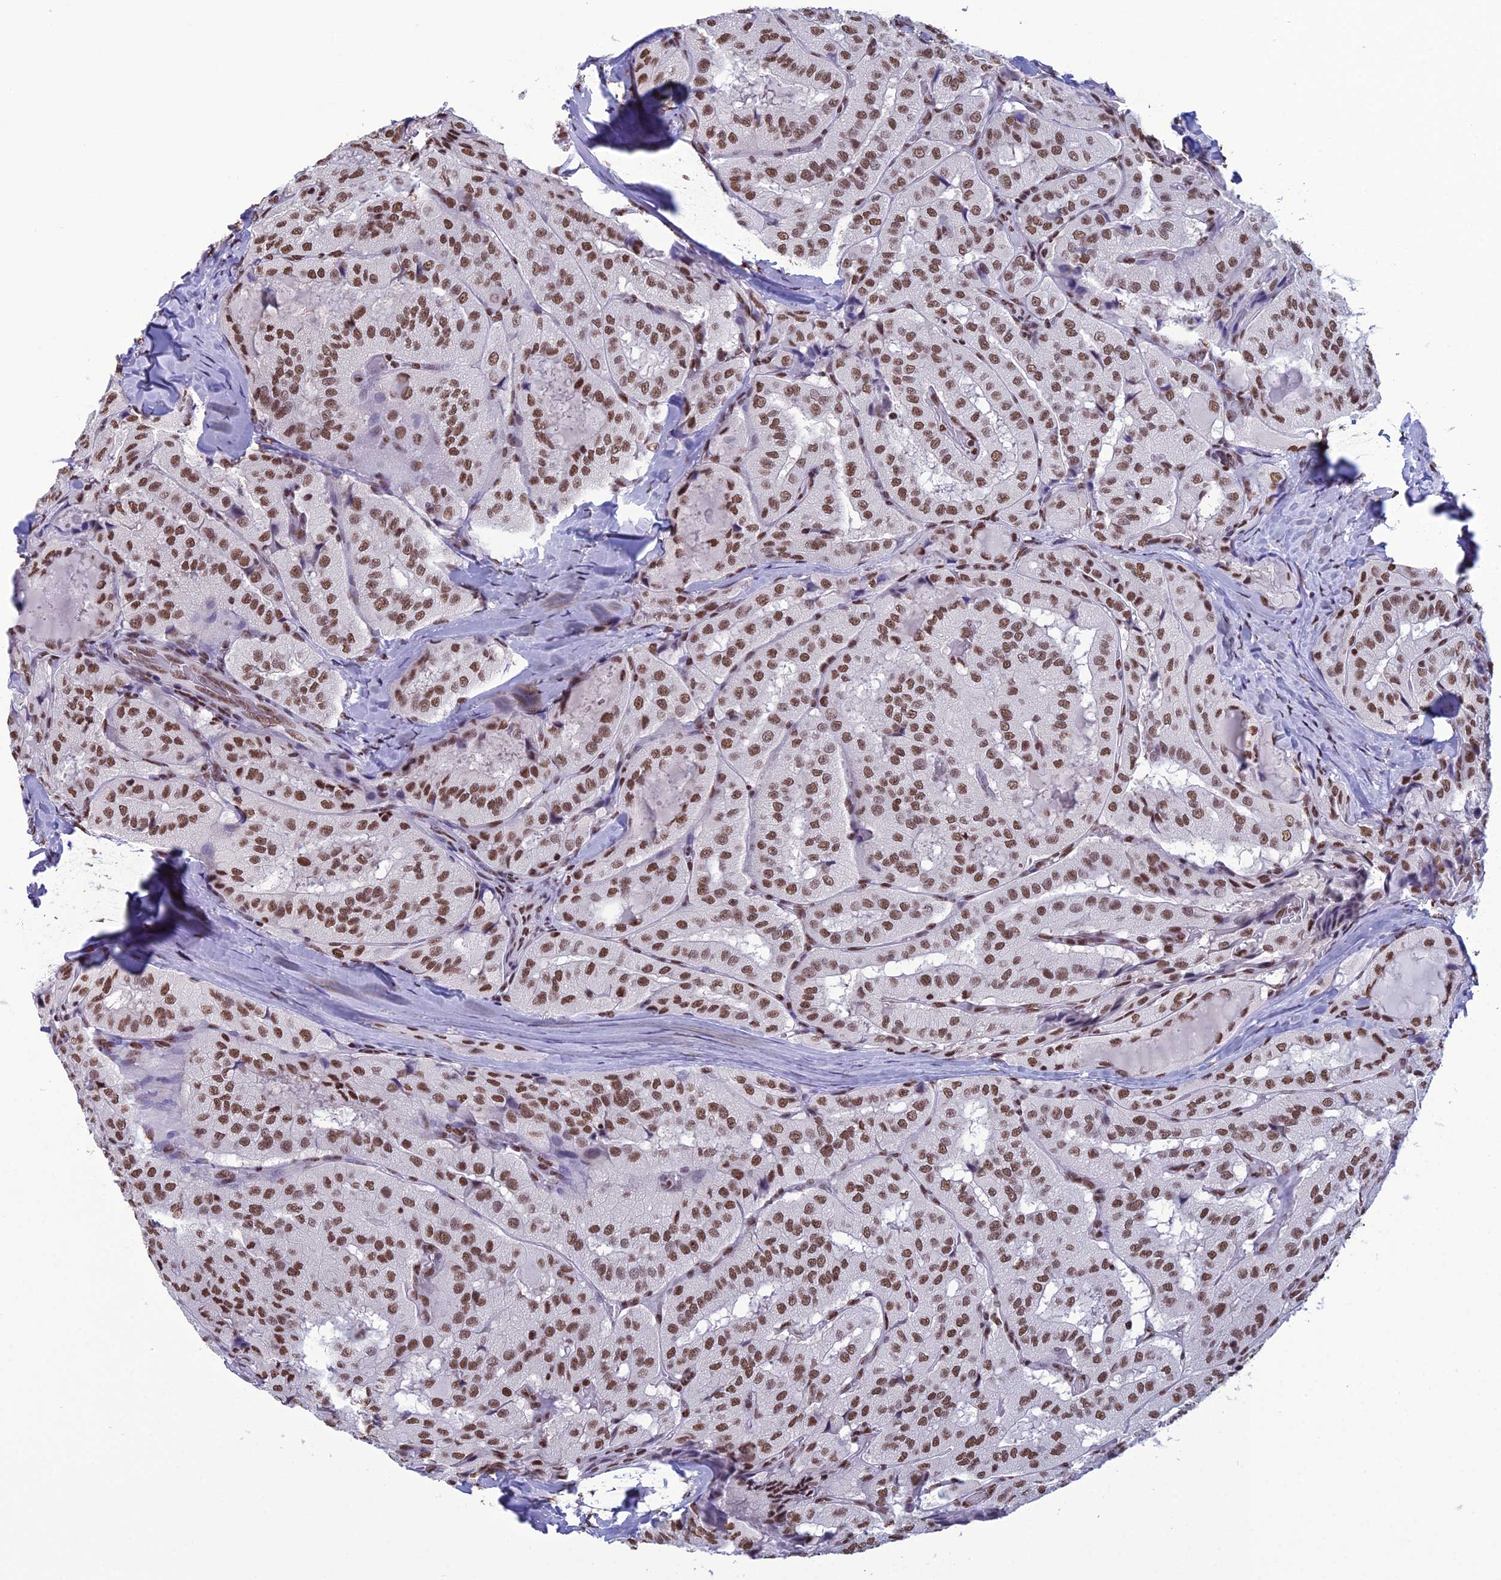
{"staining": {"intensity": "strong", "quantity": ">75%", "location": "nuclear"}, "tissue": "thyroid cancer", "cell_type": "Tumor cells", "image_type": "cancer", "snomed": [{"axis": "morphology", "description": "Normal tissue, NOS"}, {"axis": "morphology", "description": "Papillary adenocarcinoma, NOS"}, {"axis": "topography", "description": "Thyroid gland"}], "caption": "Immunohistochemical staining of thyroid cancer reveals strong nuclear protein positivity in about >75% of tumor cells. (Brightfield microscopy of DAB IHC at high magnification).", "gene": "PRAMEF12", "patient": {"sex": "female", "age": 59}}